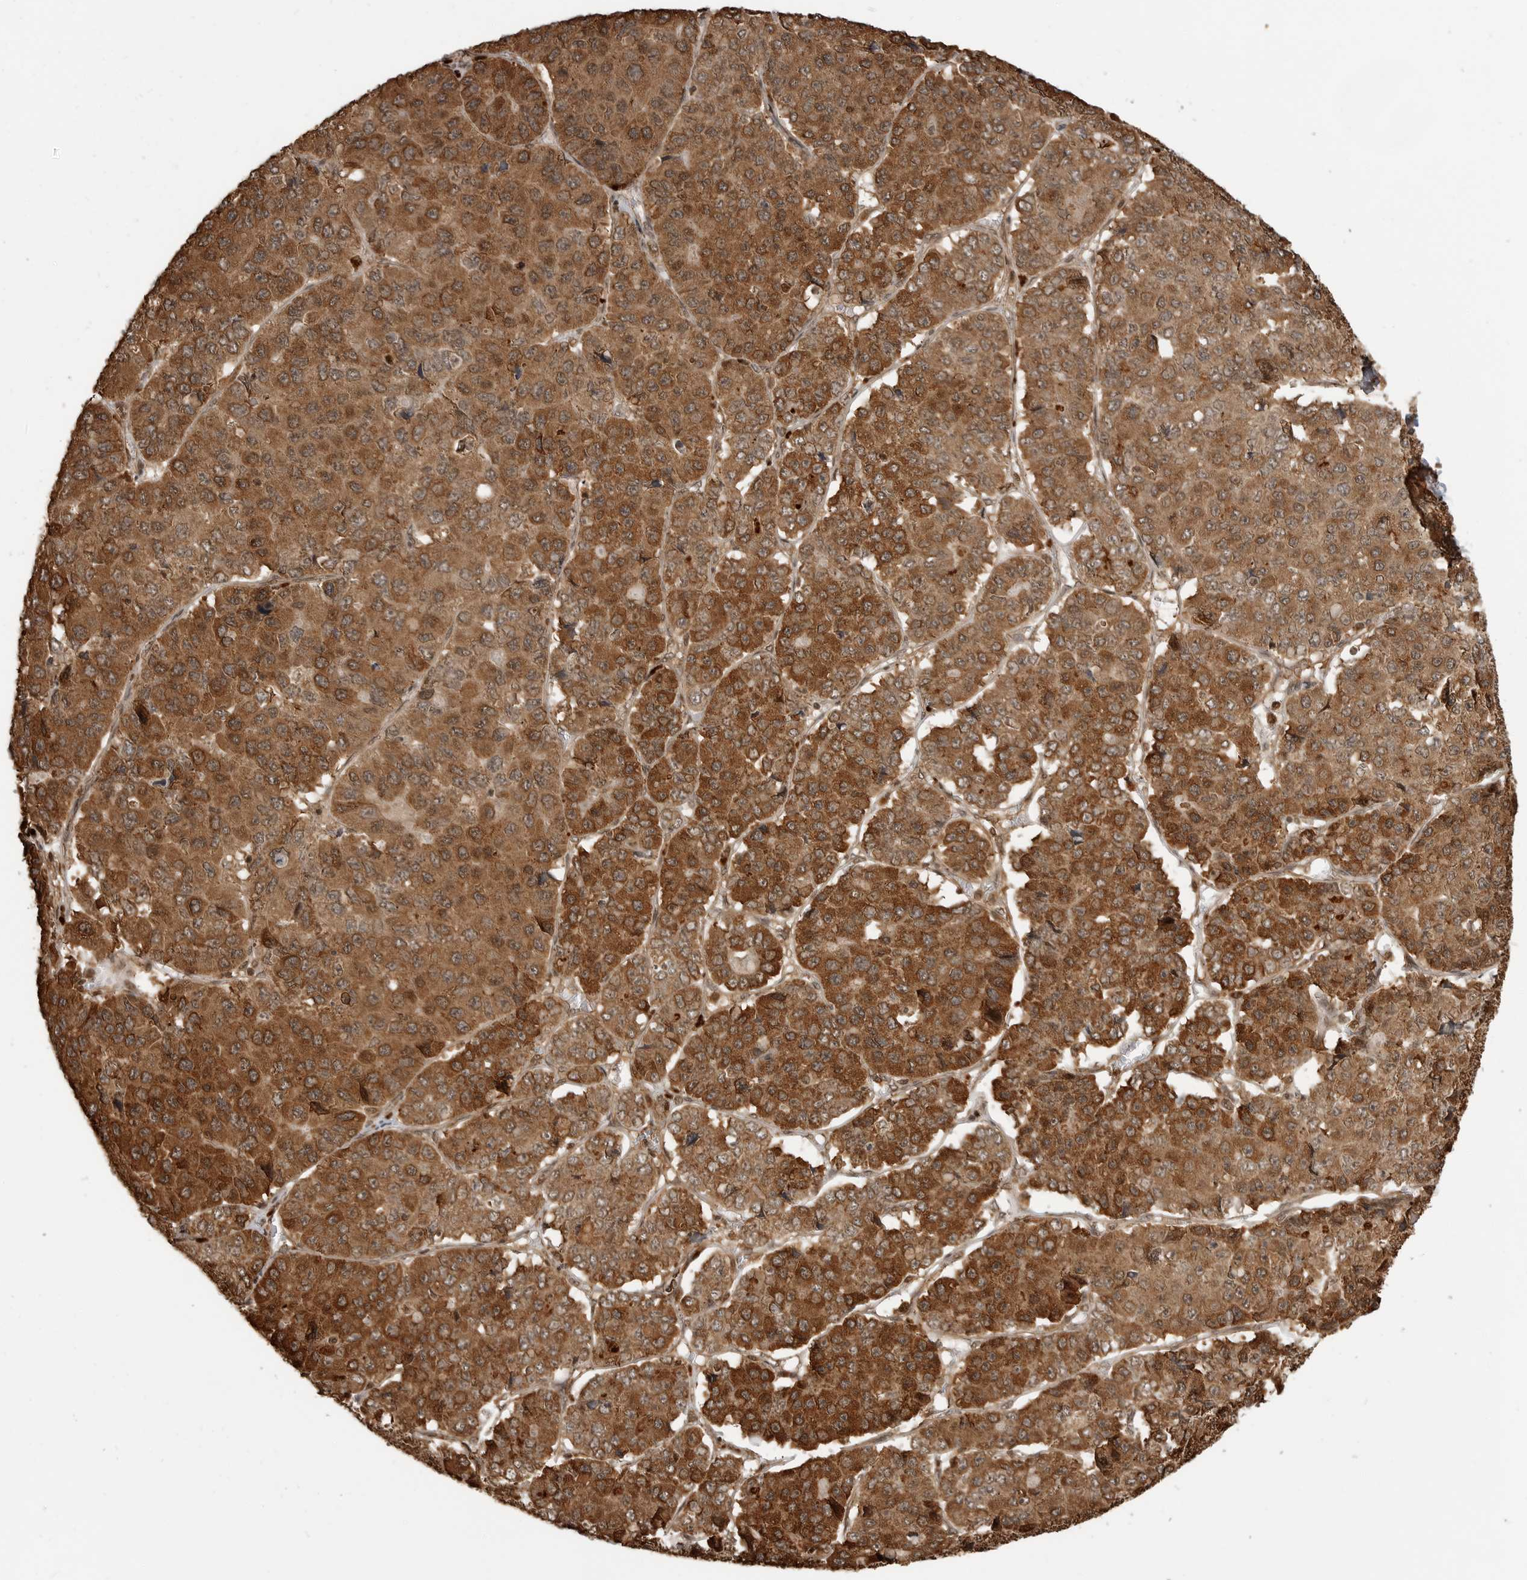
{"staining": {"intensity": "strong", "quantity": ">75%", "location": "cytoplasmic/membranous"}, "tissue": "pancreatic cancer", "cell_type": "Tumor cells", "image_type": "cancer", "snomed": [{"axis": "morphology", "description": "Adenocarcinoma, NOS"}, {"axis": "topography", "description": "Pancreas"}], "caption": "Brown immunohistochemical staining in human pancreatic cancer (adenocarcinoma) demonstrates strong cytoplasmic/membranous expression in about >75% of tumor cells.", "gene": "BMP2K", "patient": {"sex": "male", "age": 50}}